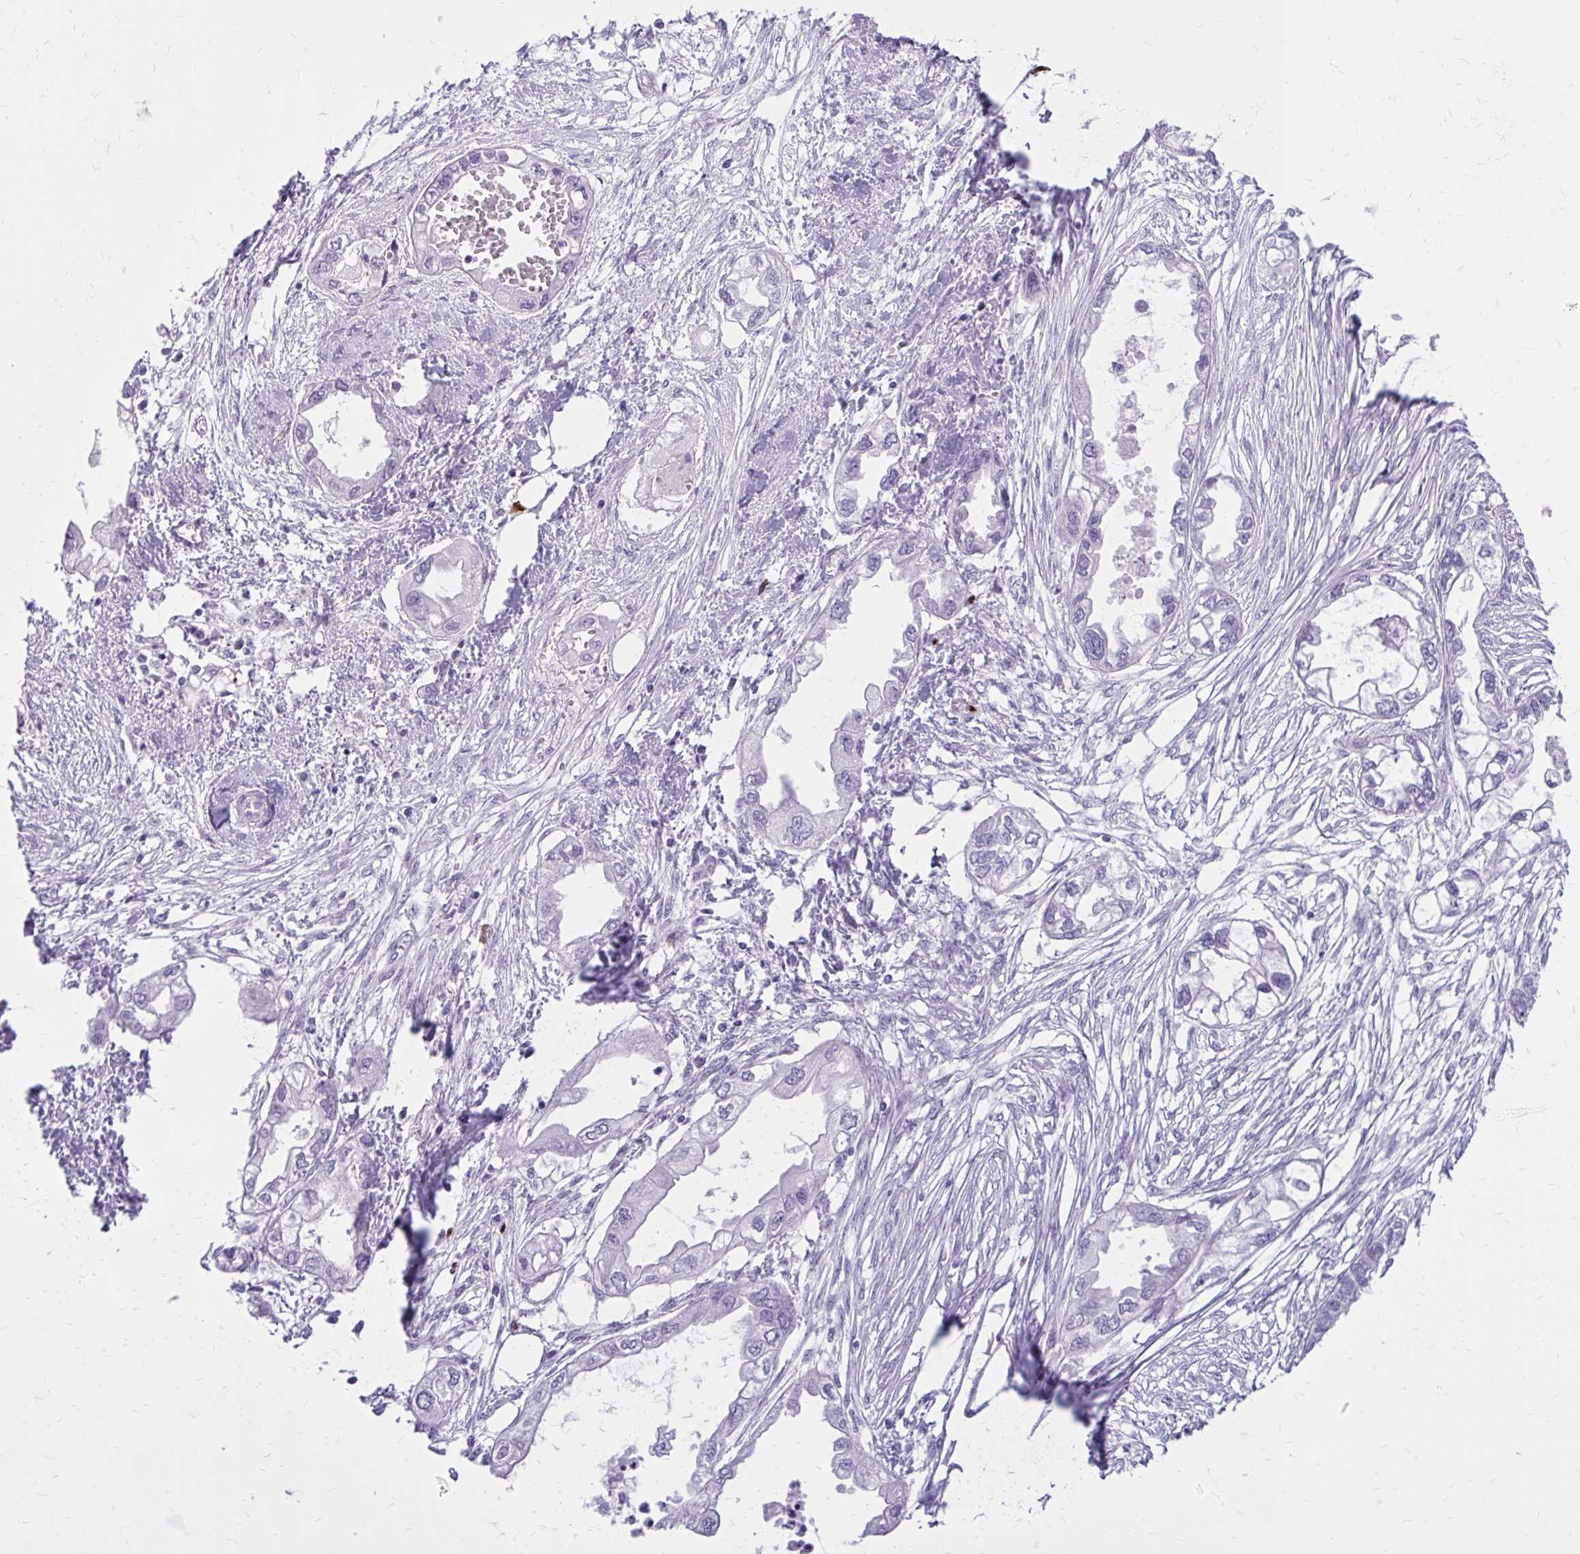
{"staining": {"intensity": "negative", "quantity": "none", "location": "none"}, "tissue": "endometrial cancer", "cell_type": "Tumor cells", "image_type": "cancer", "snomed": [{"axis": "morphology", "description": "Adenocarcinoma, NOS"}, {"axis": "morphology", "description": "Adenocarcinoma, metastatic, NOS"}, {"axis": "topography", "description": "Adipose tissue"}, {"axis": "topography", "description": "Endometrium"}], "caption": "The photomicrograph displays no significant expression in tumor cells of endometrial cancer (metastatic adenocarcinoma).", "gene": "SATL1", "patient": {"sex": "female", "age": 67}}